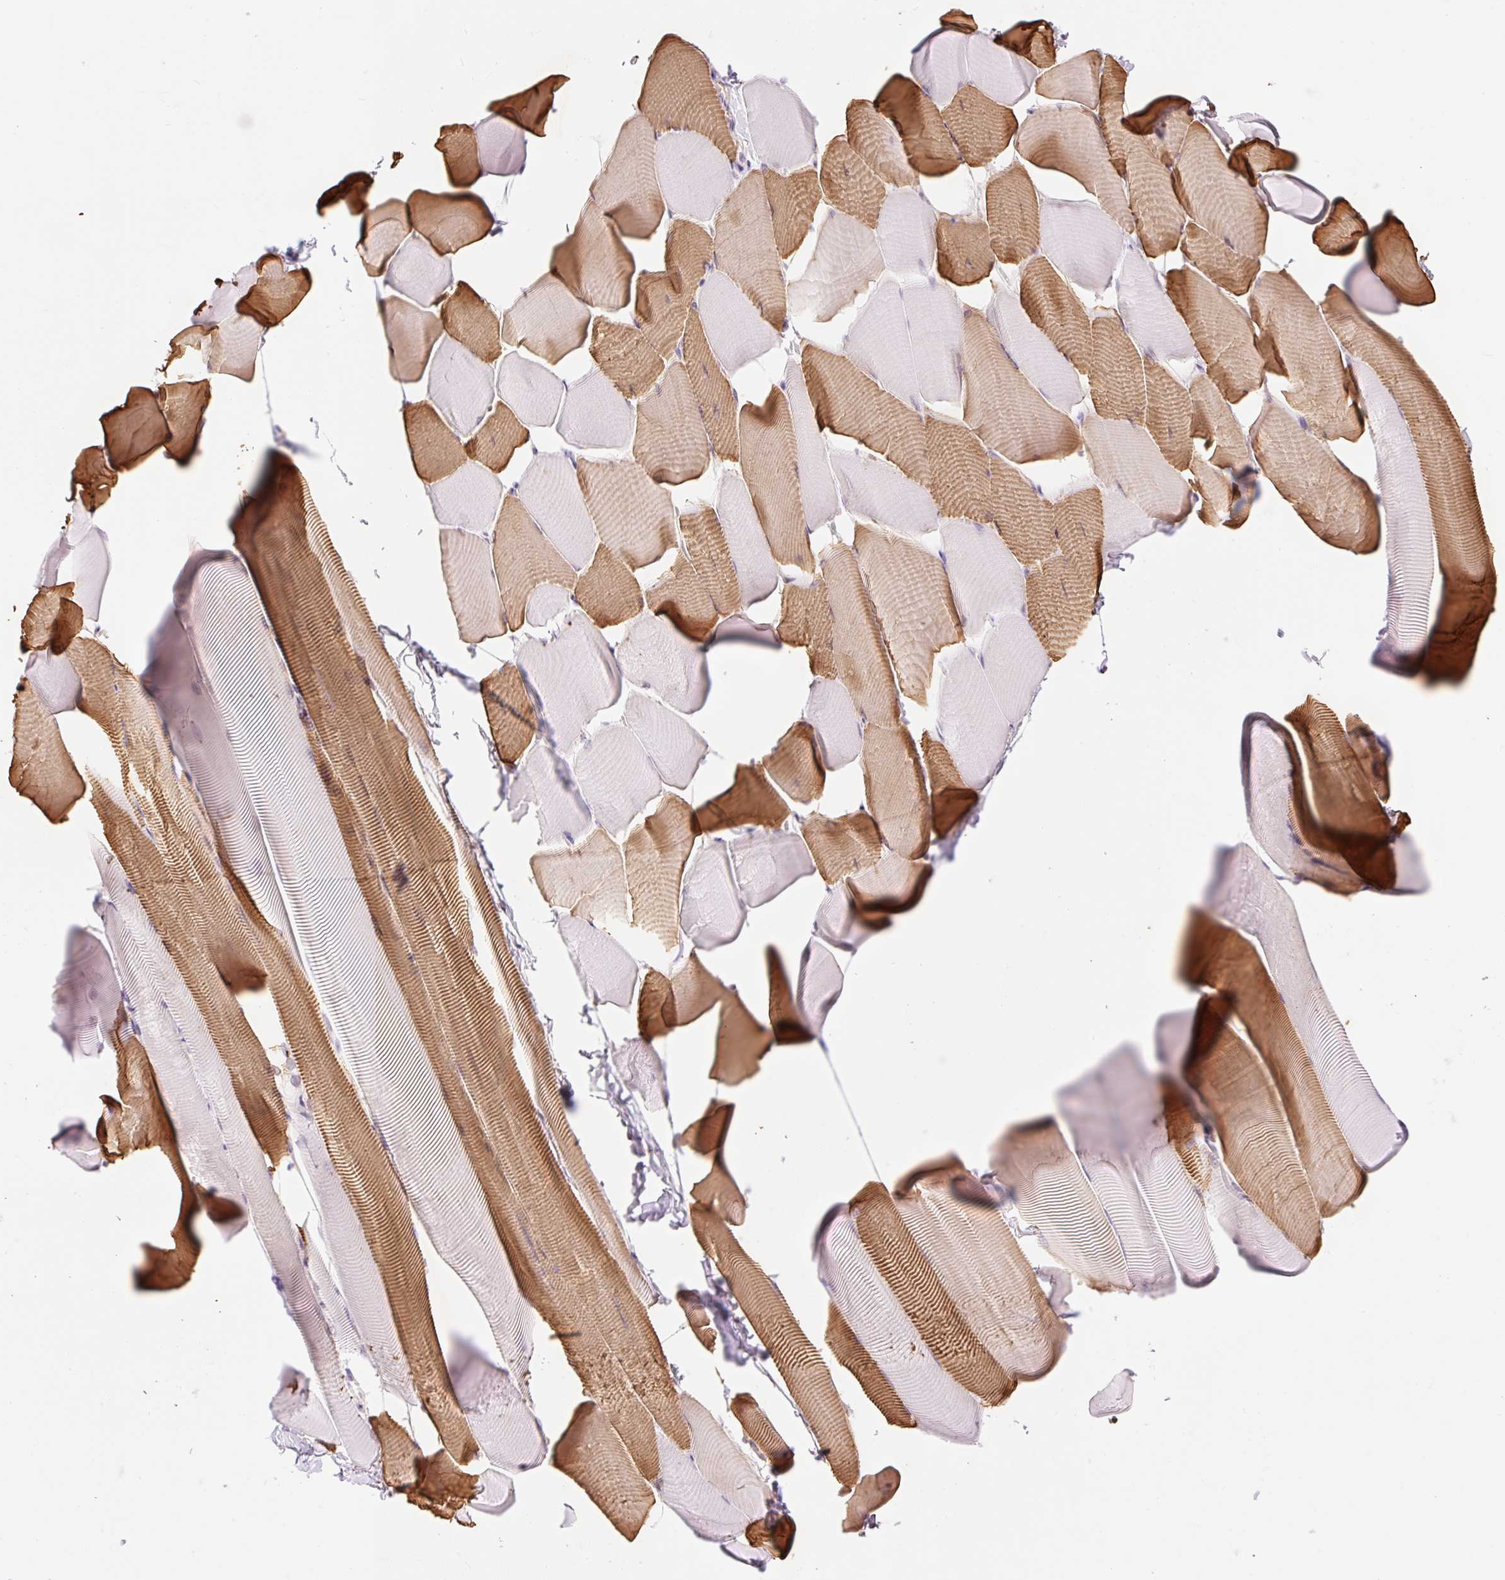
{"staining": {"intensity": "moderate", "quantity": "25%-75%", "location": "cytoplasmic/membranous"}, "tissue": "skeletal muscle", "cell_type": "Myocytes", "image_type": "normal", "snomed": [{"axis": "morphology", "description": "Normal tissue, NOS"}, {"axis": "topography", "description": "Skeletal muscle"}], "caption": "Brown immunohistochemical staining in normal skeletal muscle demonstrates moderate cytoplasmic/membranous expression in approximately 25%-75% of myocytes. The staining was performed using DAB (3,3'-diaminobenzidine) to visualize the protein expression in brown, while the nuclei were stained in blue with hematoxylin (Magnification: 20x).", "gene": "H2BW1", "patient": {"sex": "male", "age": 25}}